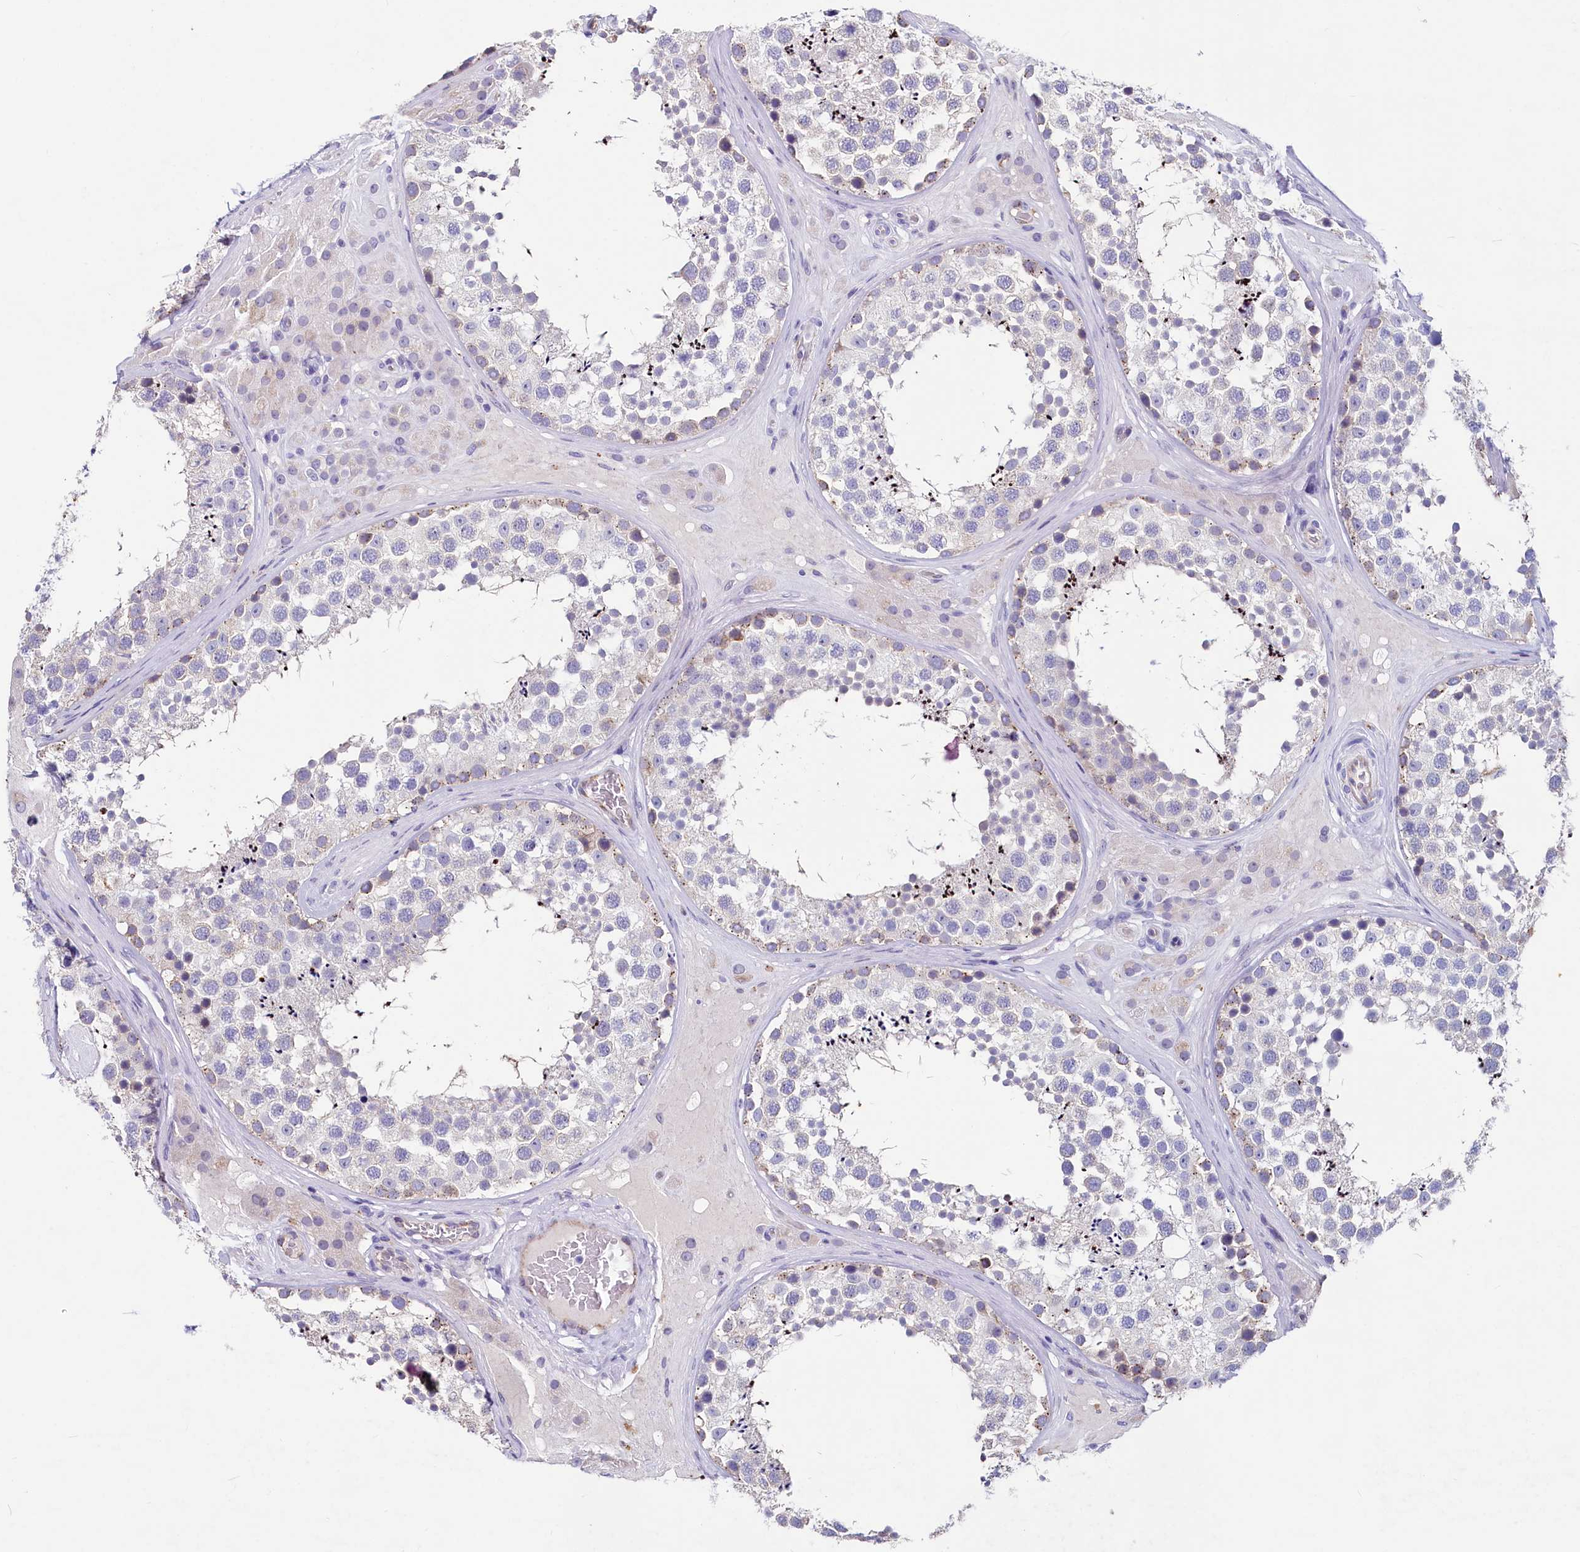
{"staining": {"intensity": "weak", "quantity": "<25%", "location": "cytoplasmic/membranous"}, "tissue": "testis", "cell_type": "Cells in seminiferous ducts", "image_type": "normal", "snomed": [{"axis": "morphology", "description": "Normal tissue, NOS"}, {"axis": "topography", "description": "Testis"}], "caption": "This is a photomicrograph of immunohistochemistry (IHC) staining of normal testis, which shows no positivity in cells in seminiferous ducts. The staining was performed using DAB to visualize the protein expression in brown, while the nuclei were stained in blue with hematoxylin (Magnification: 20x).", "gene": "INSC", "patient": {"sex": "male", "age": 46}}